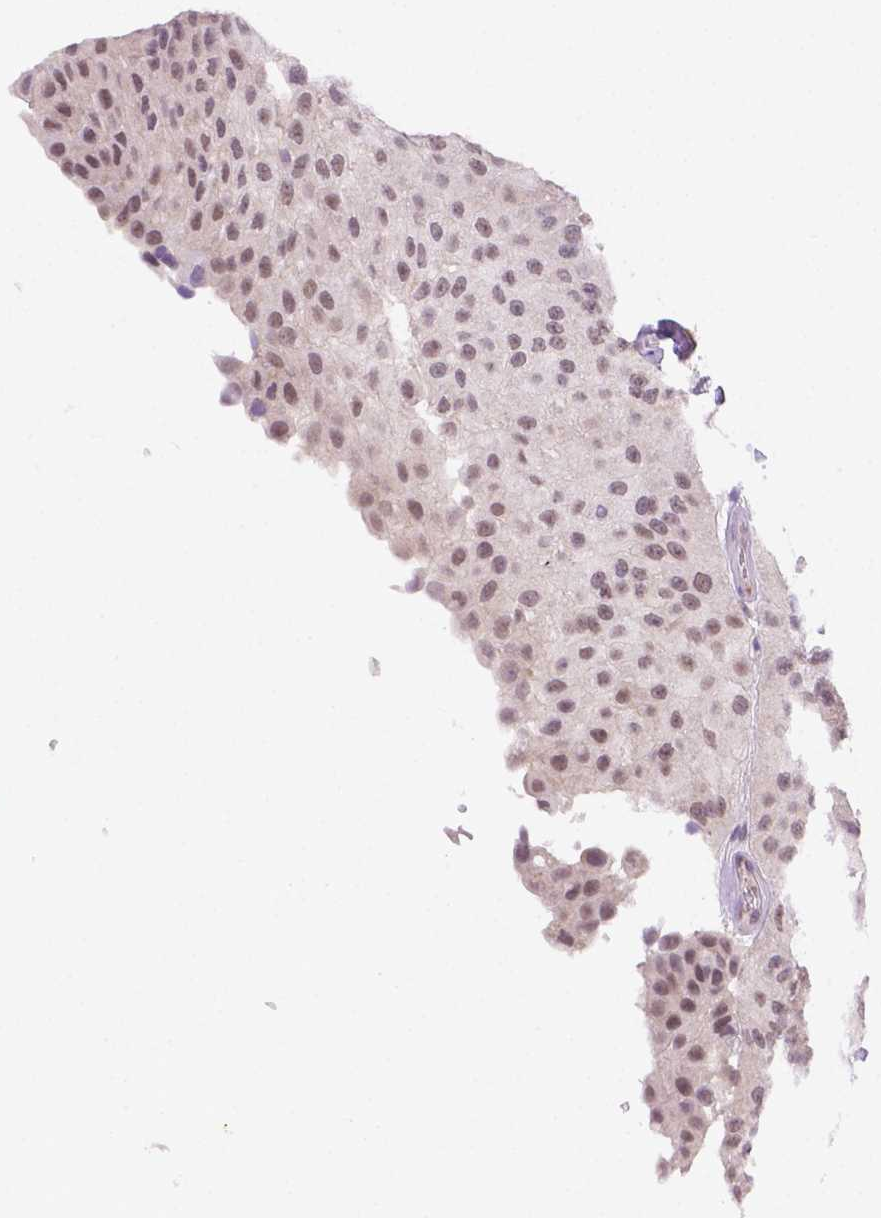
{"staining": {"intensity": "weak", "quantity": ">75%", "location": "cytoplasmic/membranous"}, "tissue": "urothelial cancer", "cell_type": "Tumor cells", "image_type": "cancer", "snomed": [{"axis": "morphology", "description": "Urothelial carcinoma, NOS"}, {"axis": "topography", "description": "Urinary bladder"}], "caption": "A histopathology image of transitional cell carcinoma stained for a protein demonstrates weak cytoplasmic/membranous brown staining in tumor cells. Ihc stains the protein of interest in brown and the nuclei are stained blue.", "gene": "NXPE2", "patient": {"sex": "male", "age": 87}}